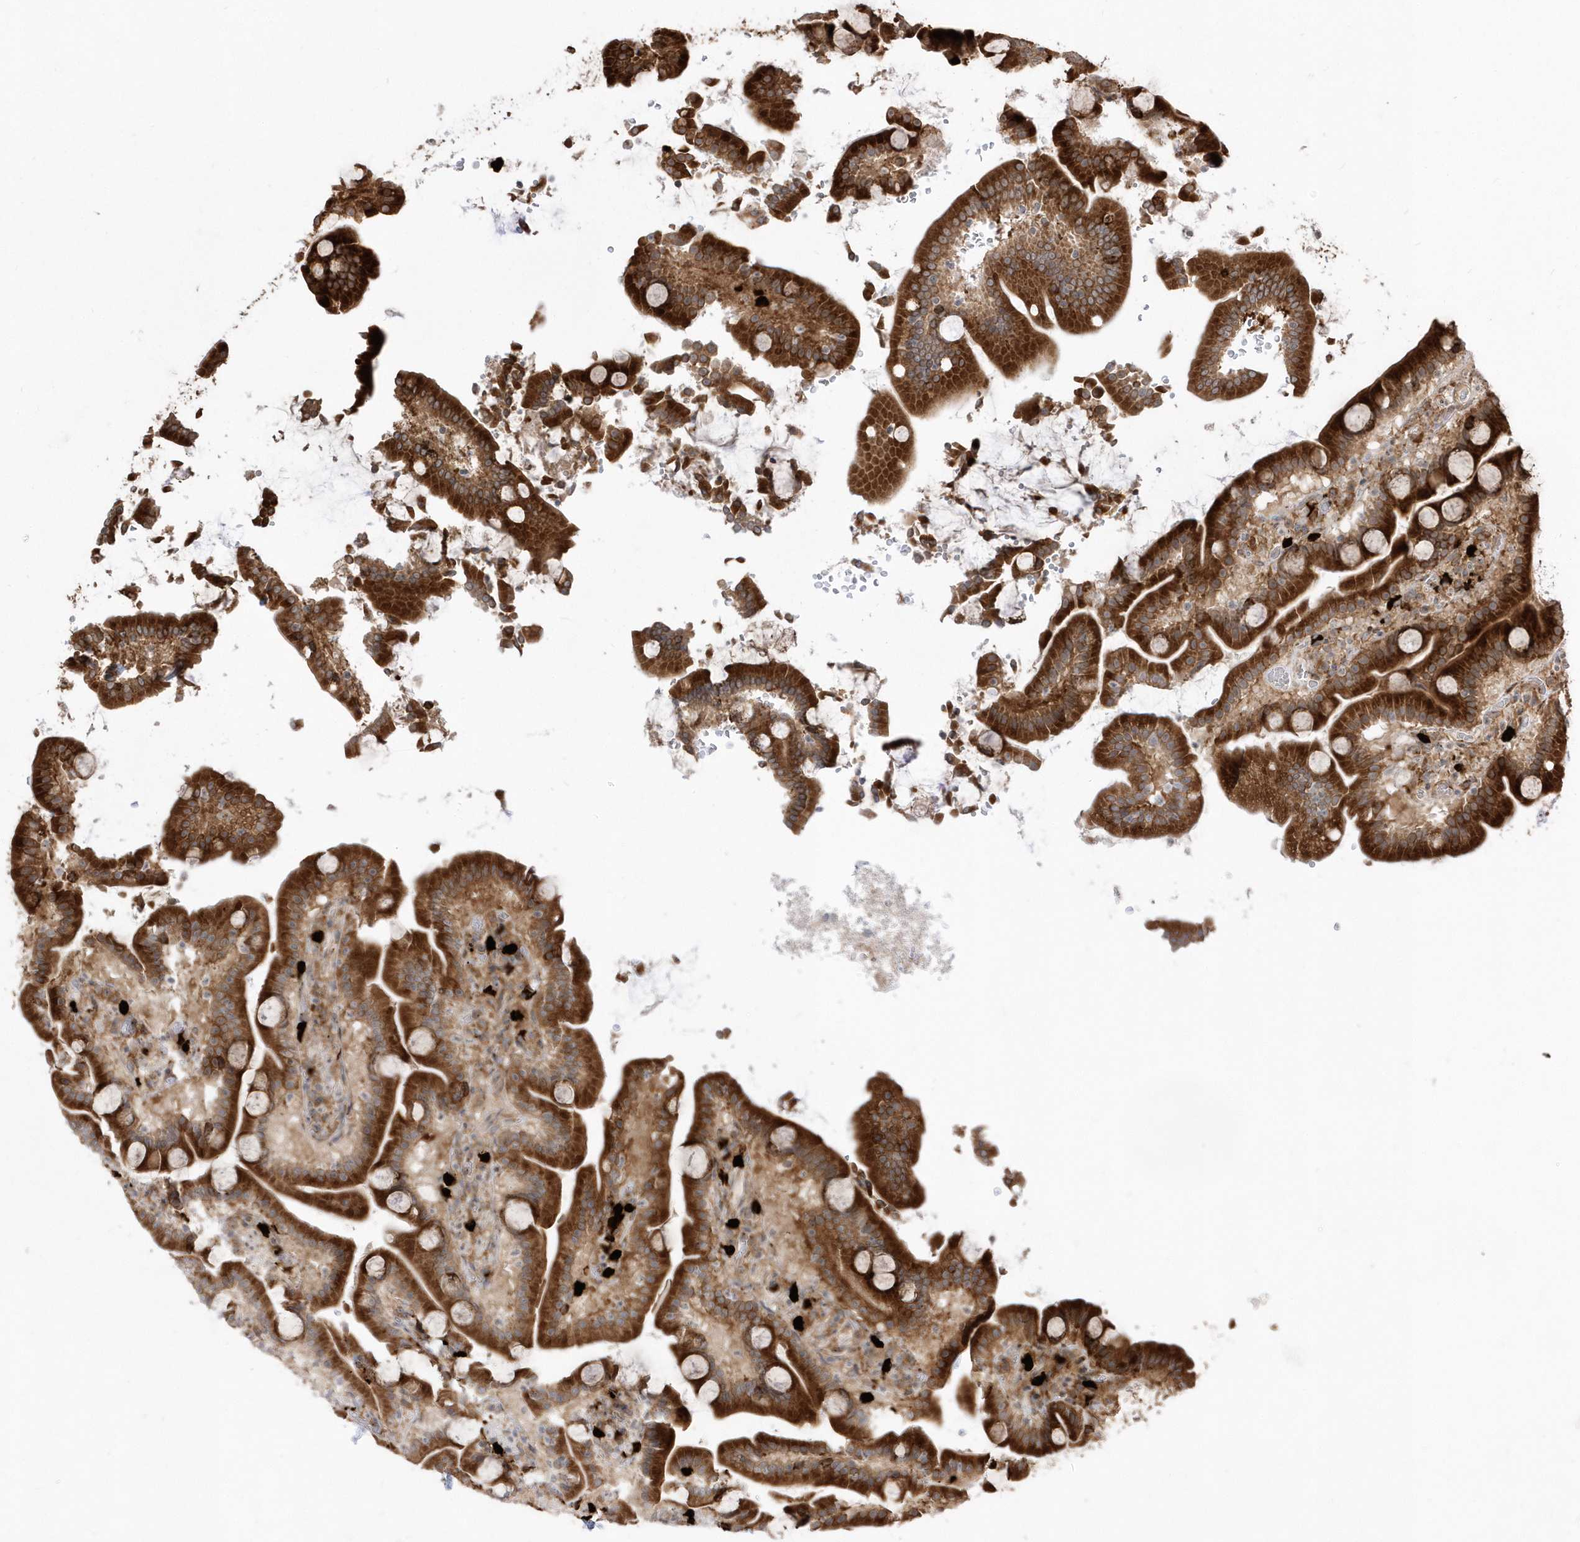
{"staining": {"intensity": "strong", "quantity": ">75%", "location": "cytoplasmic/membranous"}, "tissue": "duodenum", "cell_type": "Glandular cells", "image_type": "normal", "snomed": [{"axis": "morphology", "description": "Normal tissue, NOS"}, {"axis": "topography", "description": "Duodenum"}], "caption": "Duodenum stained with a brown dye reveals strong cytoplasmic/membranous positive staining in approximately >75% of glandular cells.", "gene": "EPC2", "patient": {"sex": "male", "age": 55}}